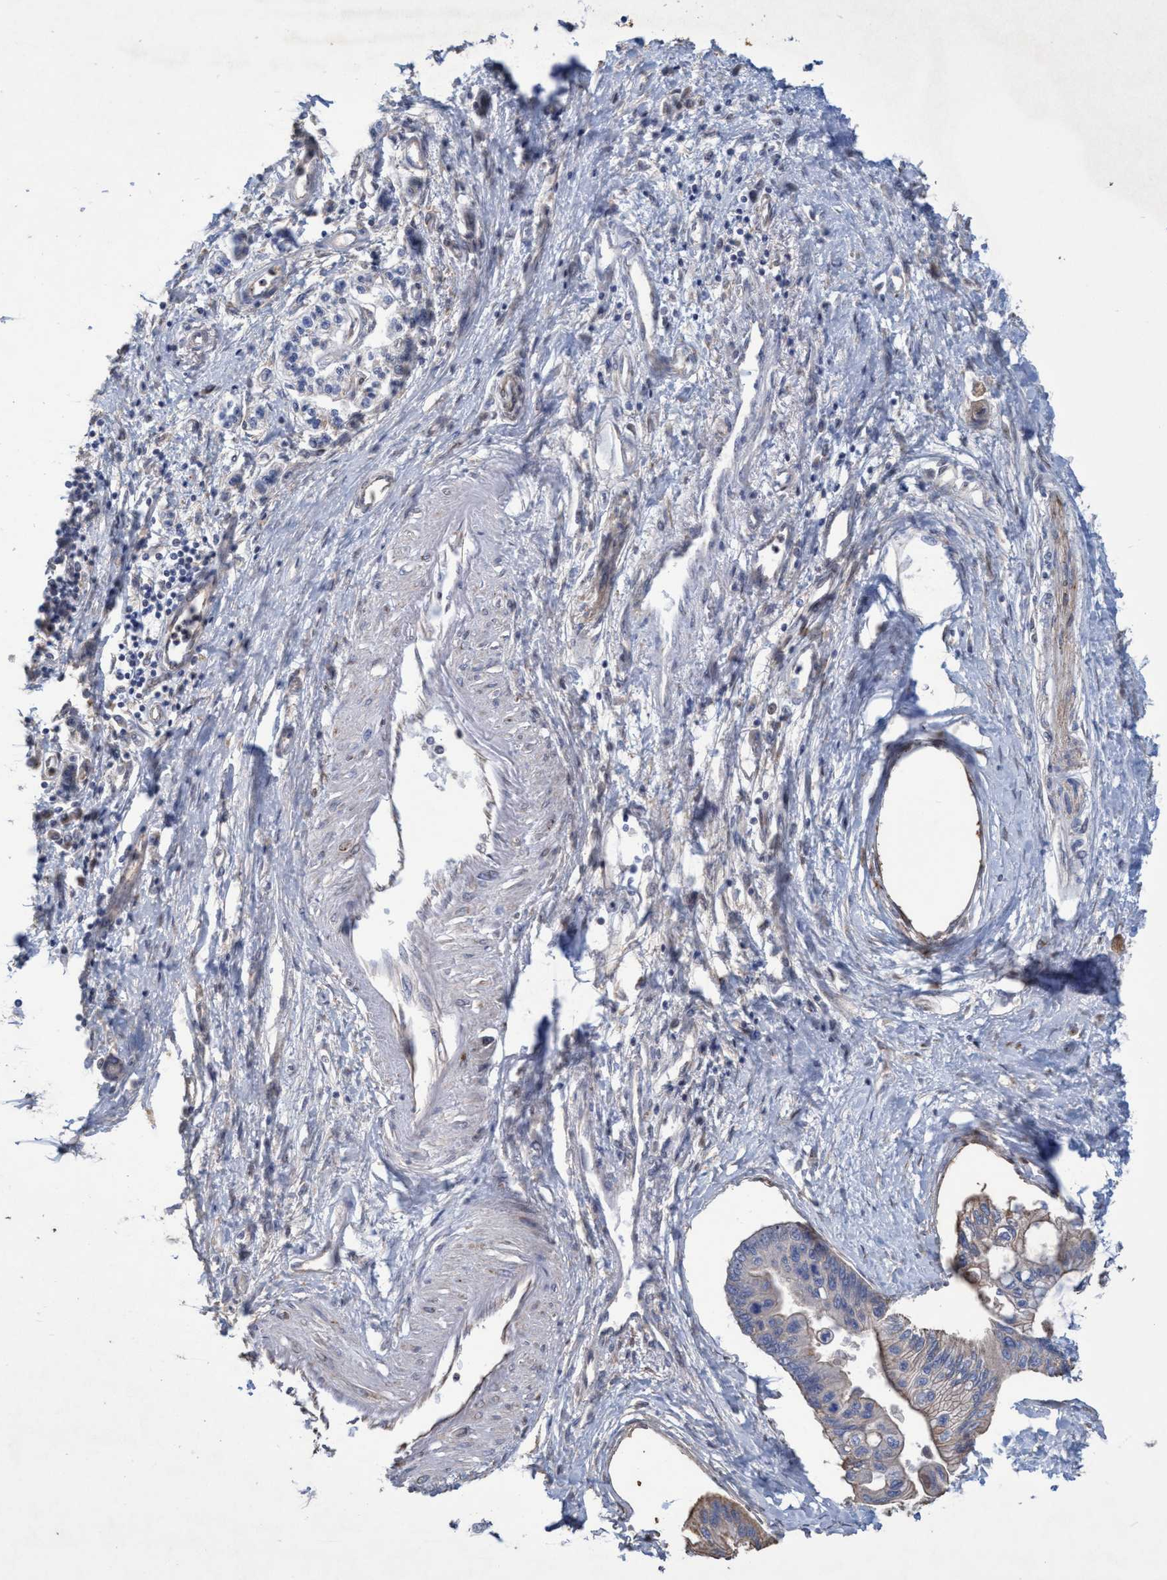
{"staining": {"intensity": "weak", "quantity": "<25%", "location": "cytoplasmic/membranous"}, "tissue": "pancreatic cancer", "cell_type": "Tumor cells", "image_type": "cancer", "snomed": [{"axis": "morphology", "description": "Adenocarcinoma, NOS"}, {"axis": "topography", "description": "Pancreas"}], "caption": "Pancreatic cancer (adenocarcinoma) stained for a protein using IHC displays no positivity tumor cells.", "gene": "BICD2", "patient": {"sex": "female", "age": 77}}